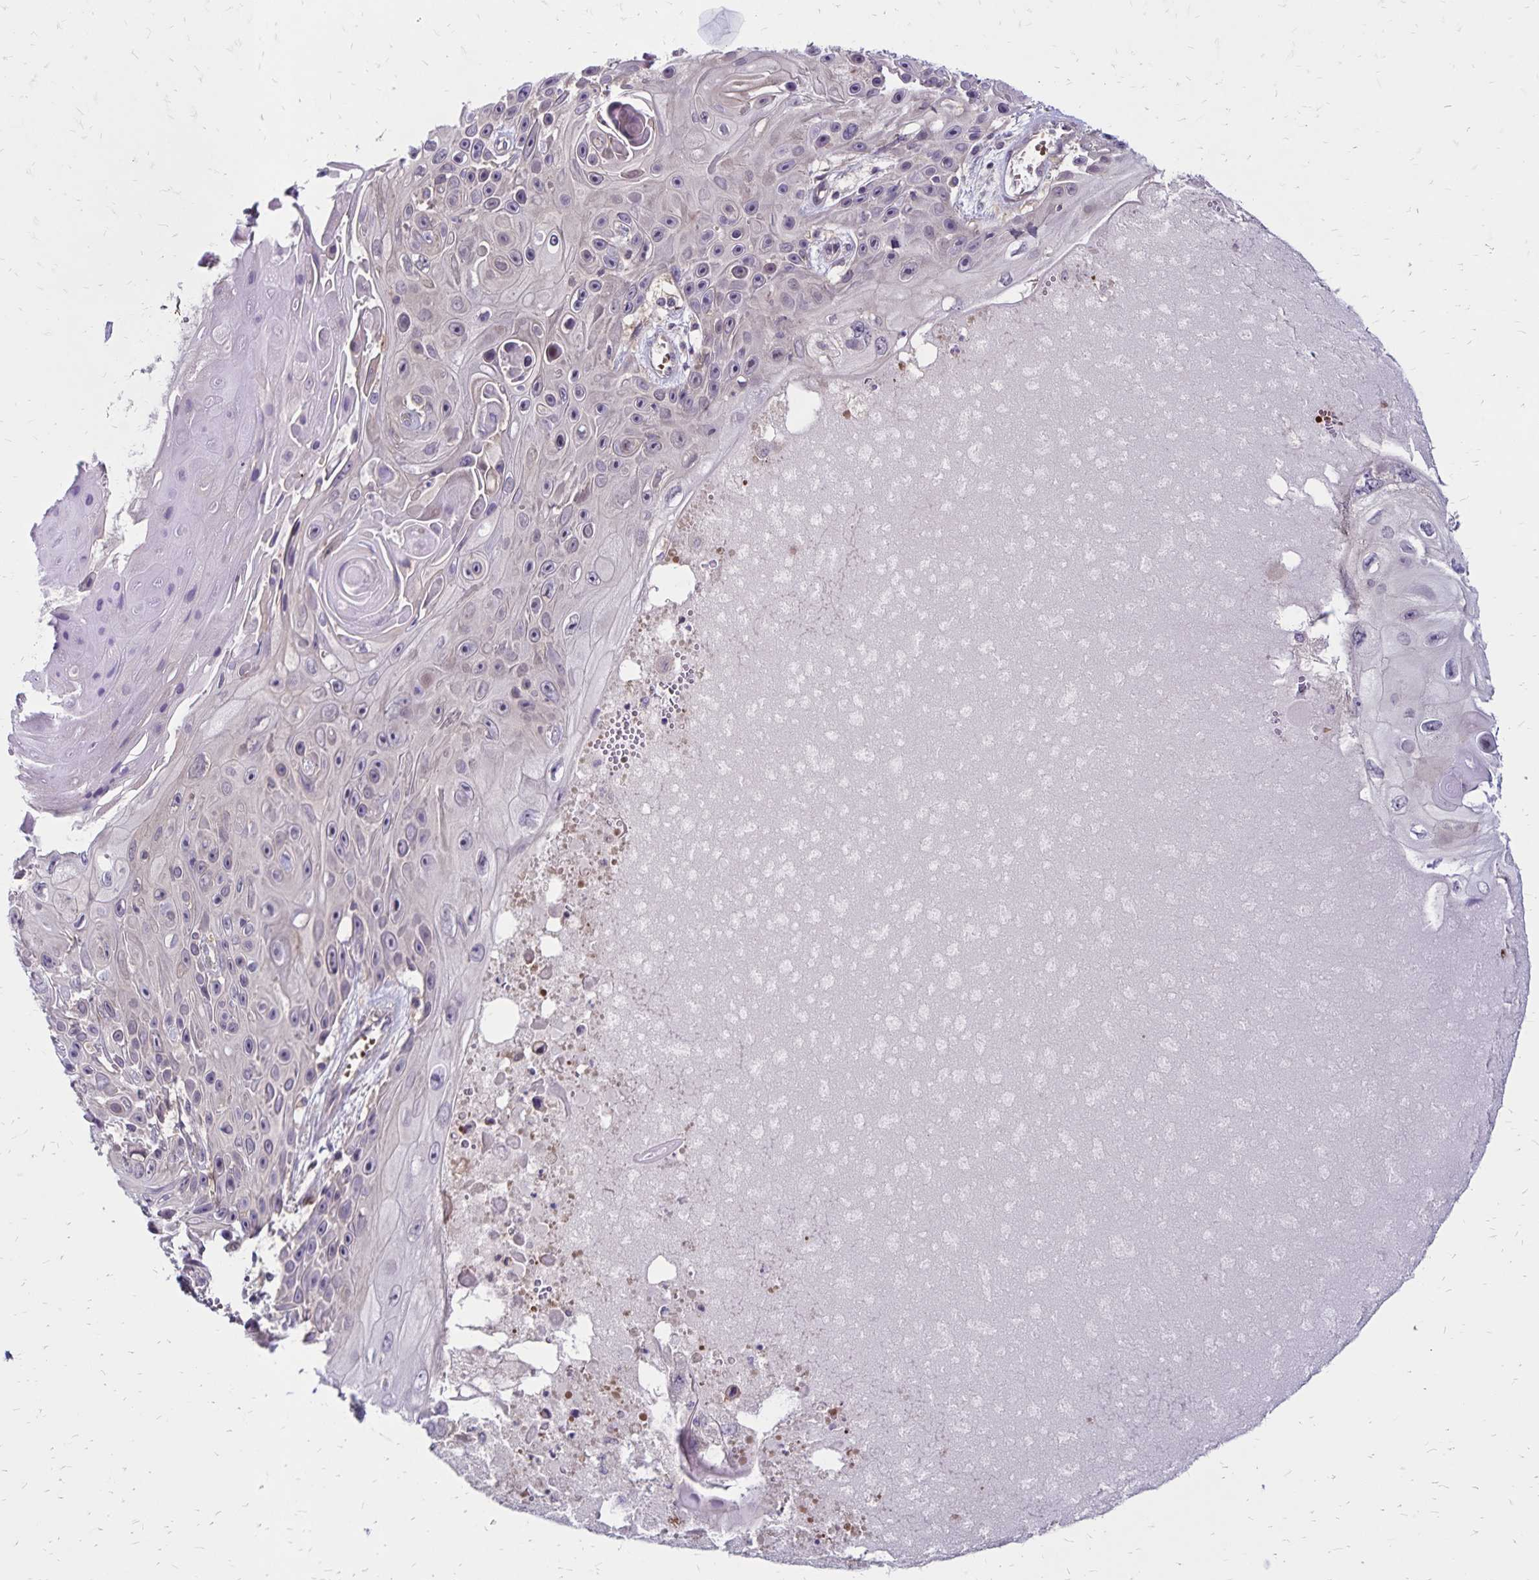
{"staining": {"intensity": "negative", "quantity": "none", "location": "none"}, "tissue": "skin cancer", "cell_type": "Tumor cells", "image_type": "cancer", "snomed": [{"axis": "morphology", "description": "Squamous cell carcinoma, NOS"}, {"axis": "topography", "description": "Skin"}], "caption": "An IHC photomicrograph of skin cancer is shown. There is no staining in tumor cells of skin cancer.", "gene": "FSD1", "patient": {"sex": "male", "age": 82}}